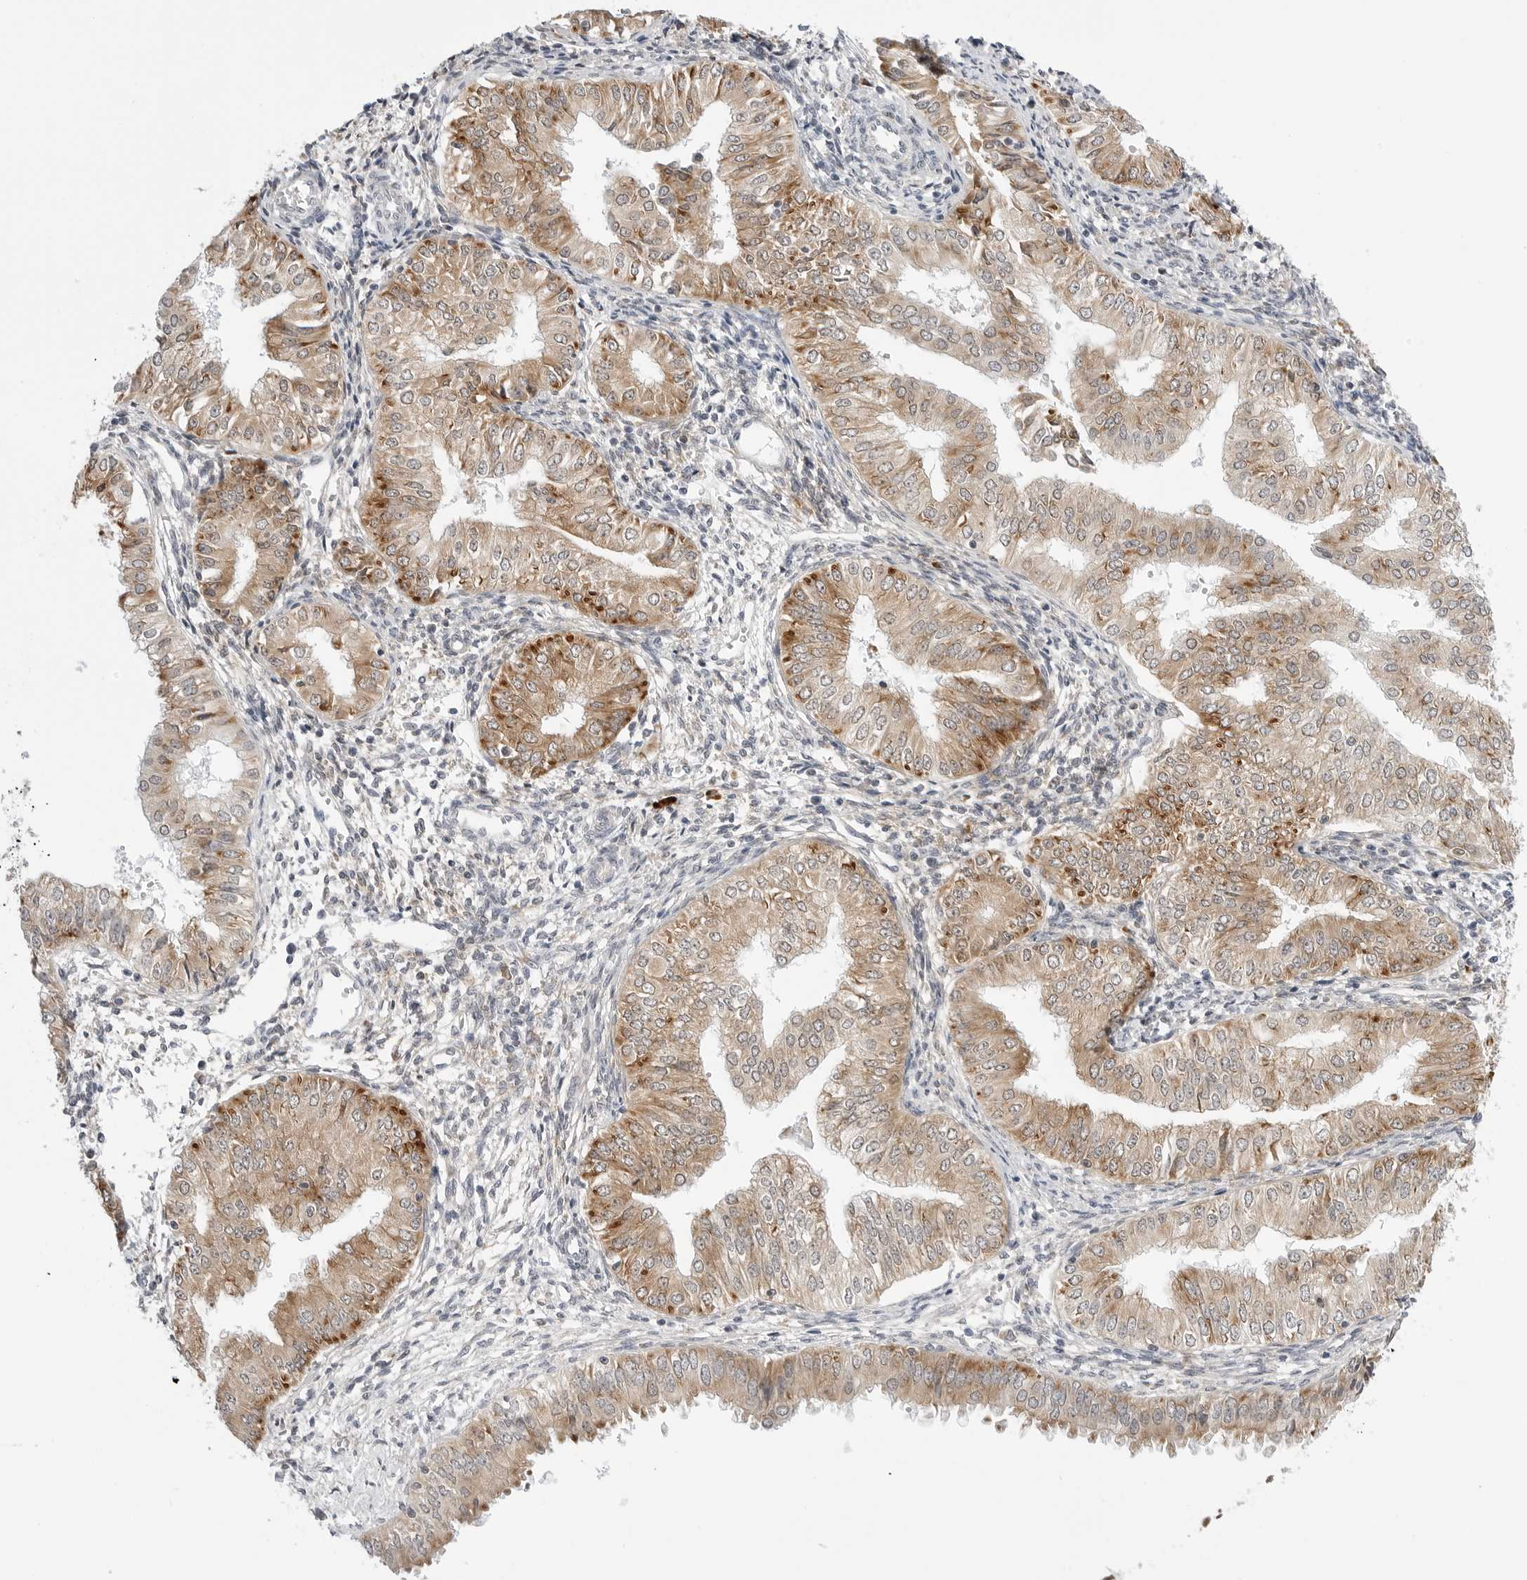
{"staining": {"intensity": "moderate", "quantity": ">75%", "location": "cytoplasmic/membranous"}, "tissue": "endometrial cancer", "cell_type": "Tumor cells", "image_type": "cancer", "snomed": [{"axis": "morphology", "description": "Normal tissue, NOS"}, {"axis": "morphology", "description": "Adenocarcinoma, NOS"}, {"axis": "topography", "description": "Endometrium"}], "caption": "Human endometrial cancer stained with a protein marker reveals moderate staining in tumor cells.", "gene": "RPN1", "patient": {"sex": "female", "age": 53}}